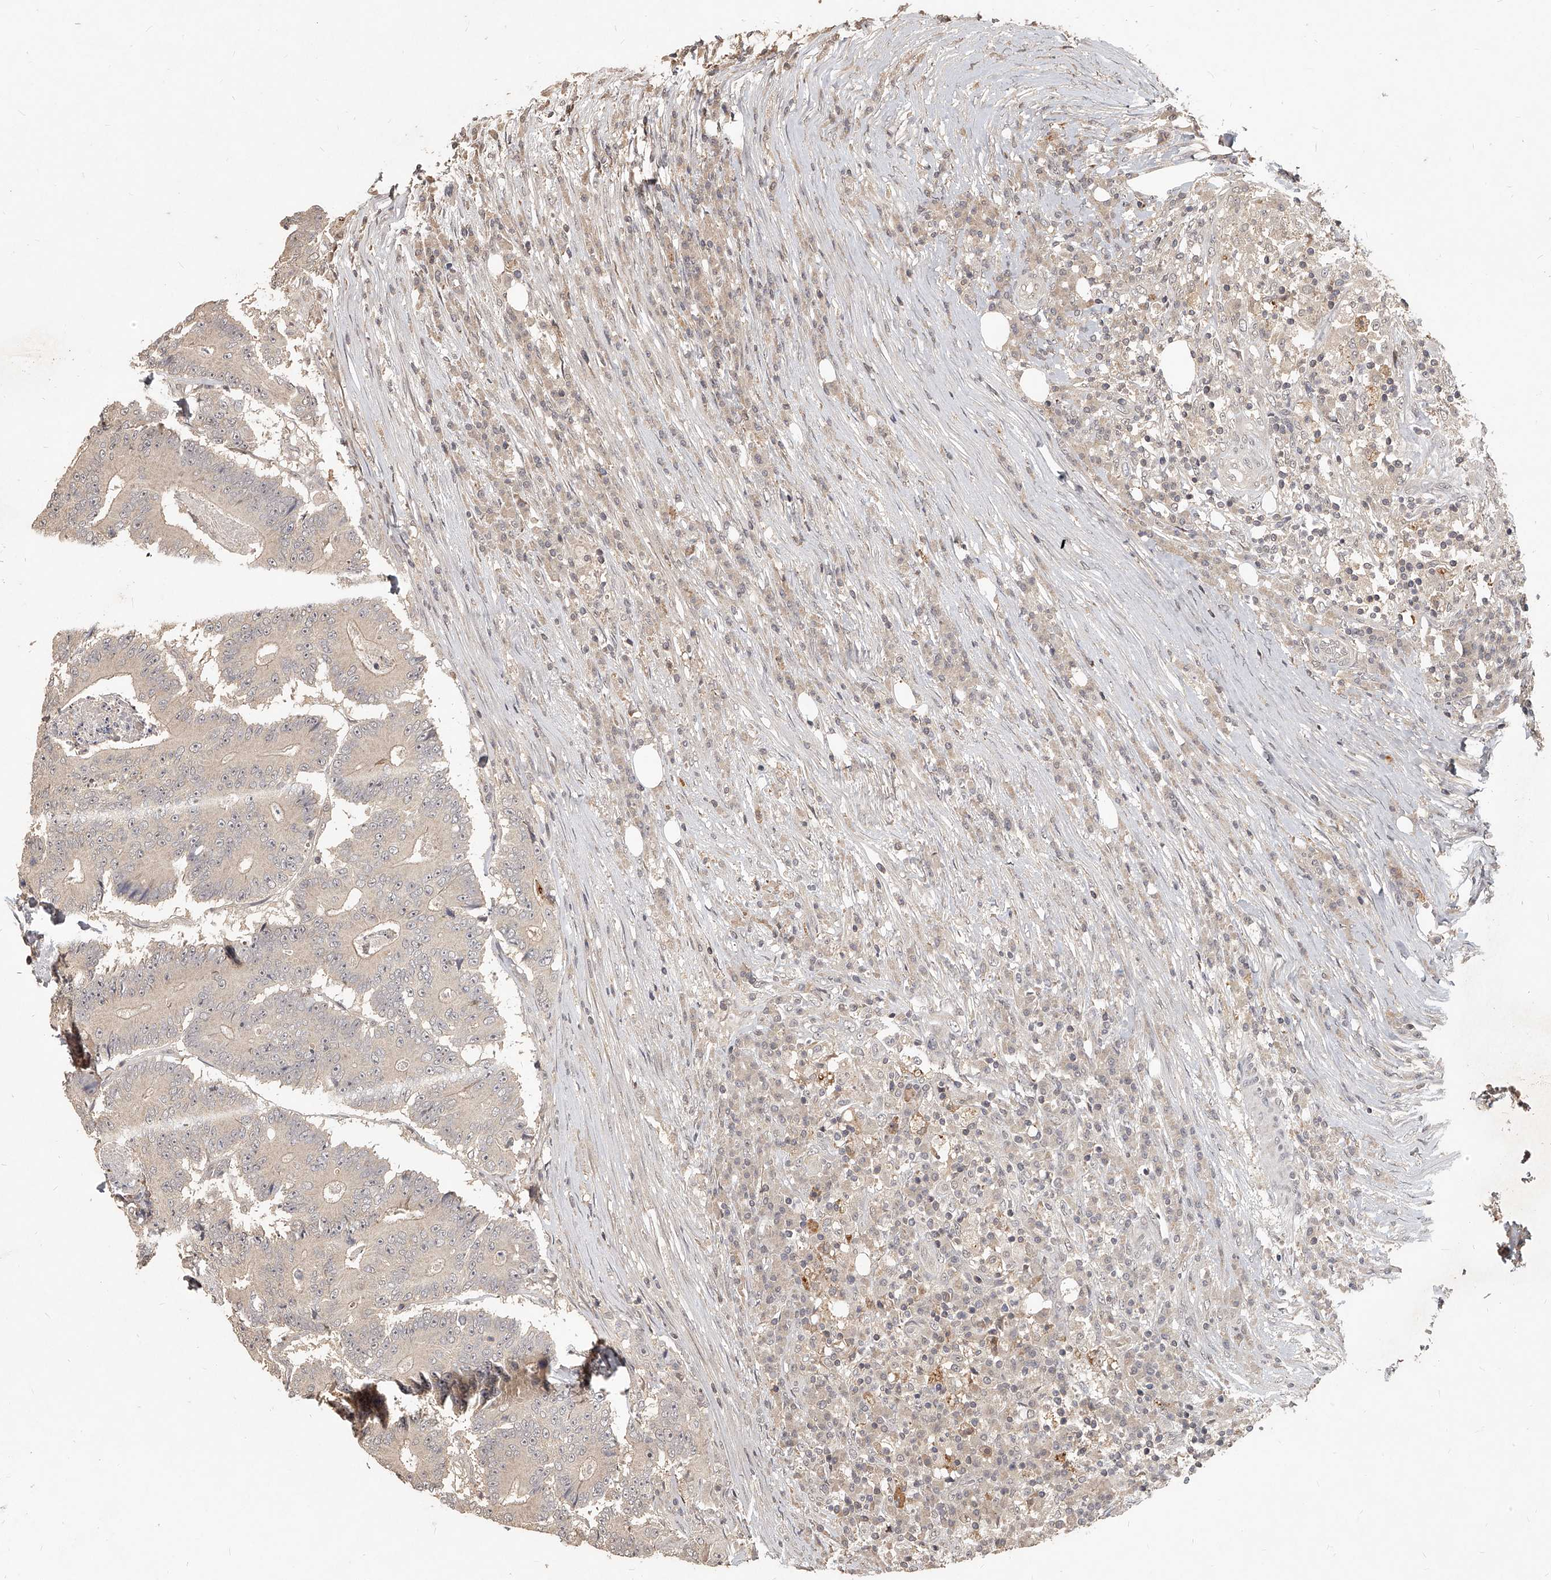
{"staining": {"intensity": "weak", "quantity": "<25%", "location": "cytoplasmic/membranous"}, "tissue": "colorectal cancer", "cell_type": "Tumor cells", "image_type": "cancer", "snomed": [{"axis": "morphology", "description": "Adenocarcinoma, NOS"}, {"axis": "topography", "description": "Colon"}], "caption": "There is no significant expression in tumor cells of colorectal adenocarcinoma.", "gene": "SLC37A1", "patient": {"sex": "male", "age": 83}}